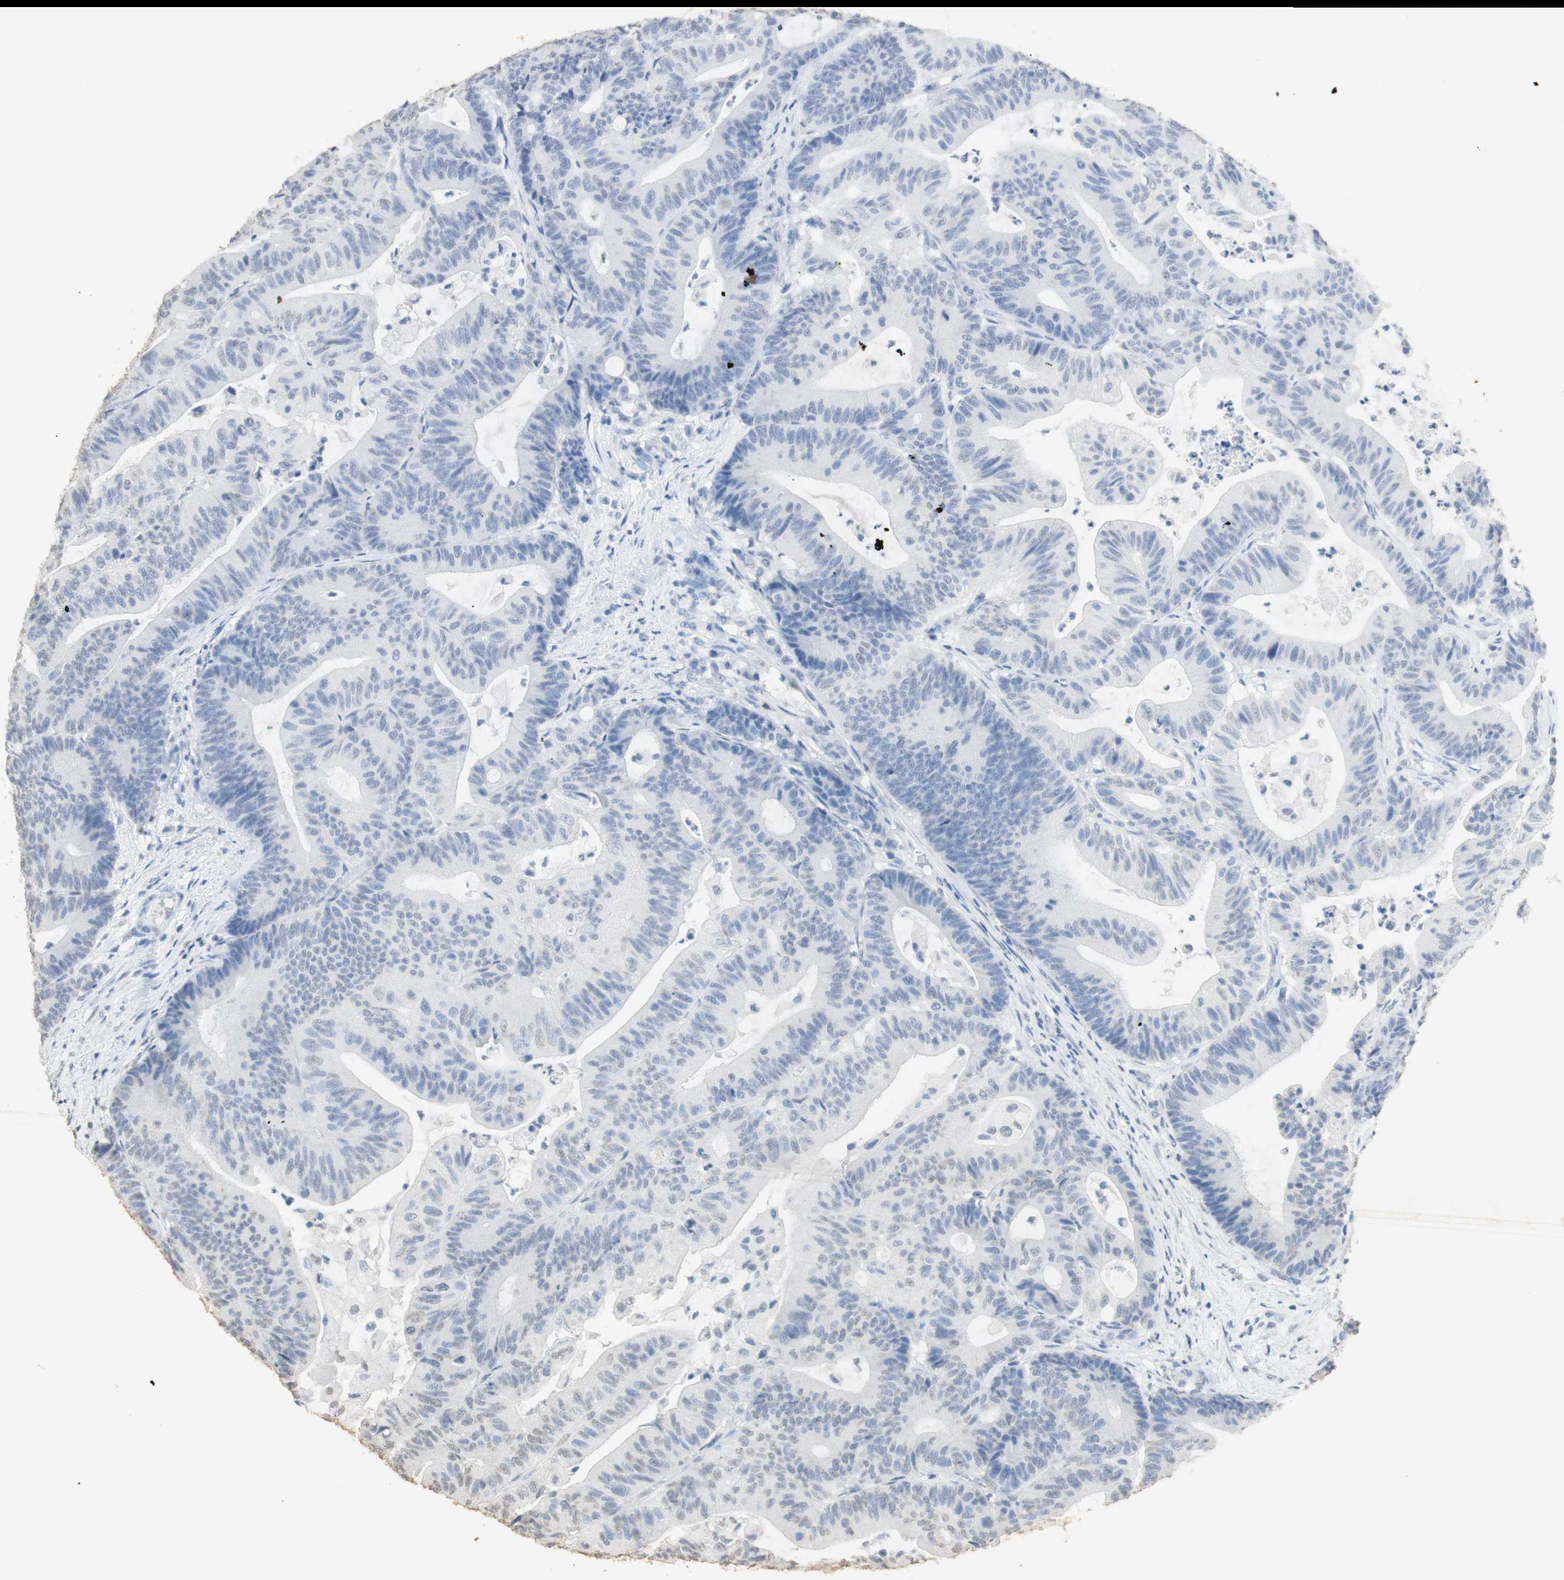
{"staining": {"intensity": "negative", "quantity": "none", "location": "none"}, "tissue": "colorectal cancer", "cell_type": "Tumor cells", "image_type": "cancer", "snomed": [{"axis": "morphology", "description": "Adenocarcinoma, NOS"}, {"axis": "topography", "description": "Colon"}], "caption": "Human colorectal cancer stained for a protein using IHC exhibits no staining in tumor cells.", "gene": "L1CAM", "patient": {"sex": "female", "age": 84}}